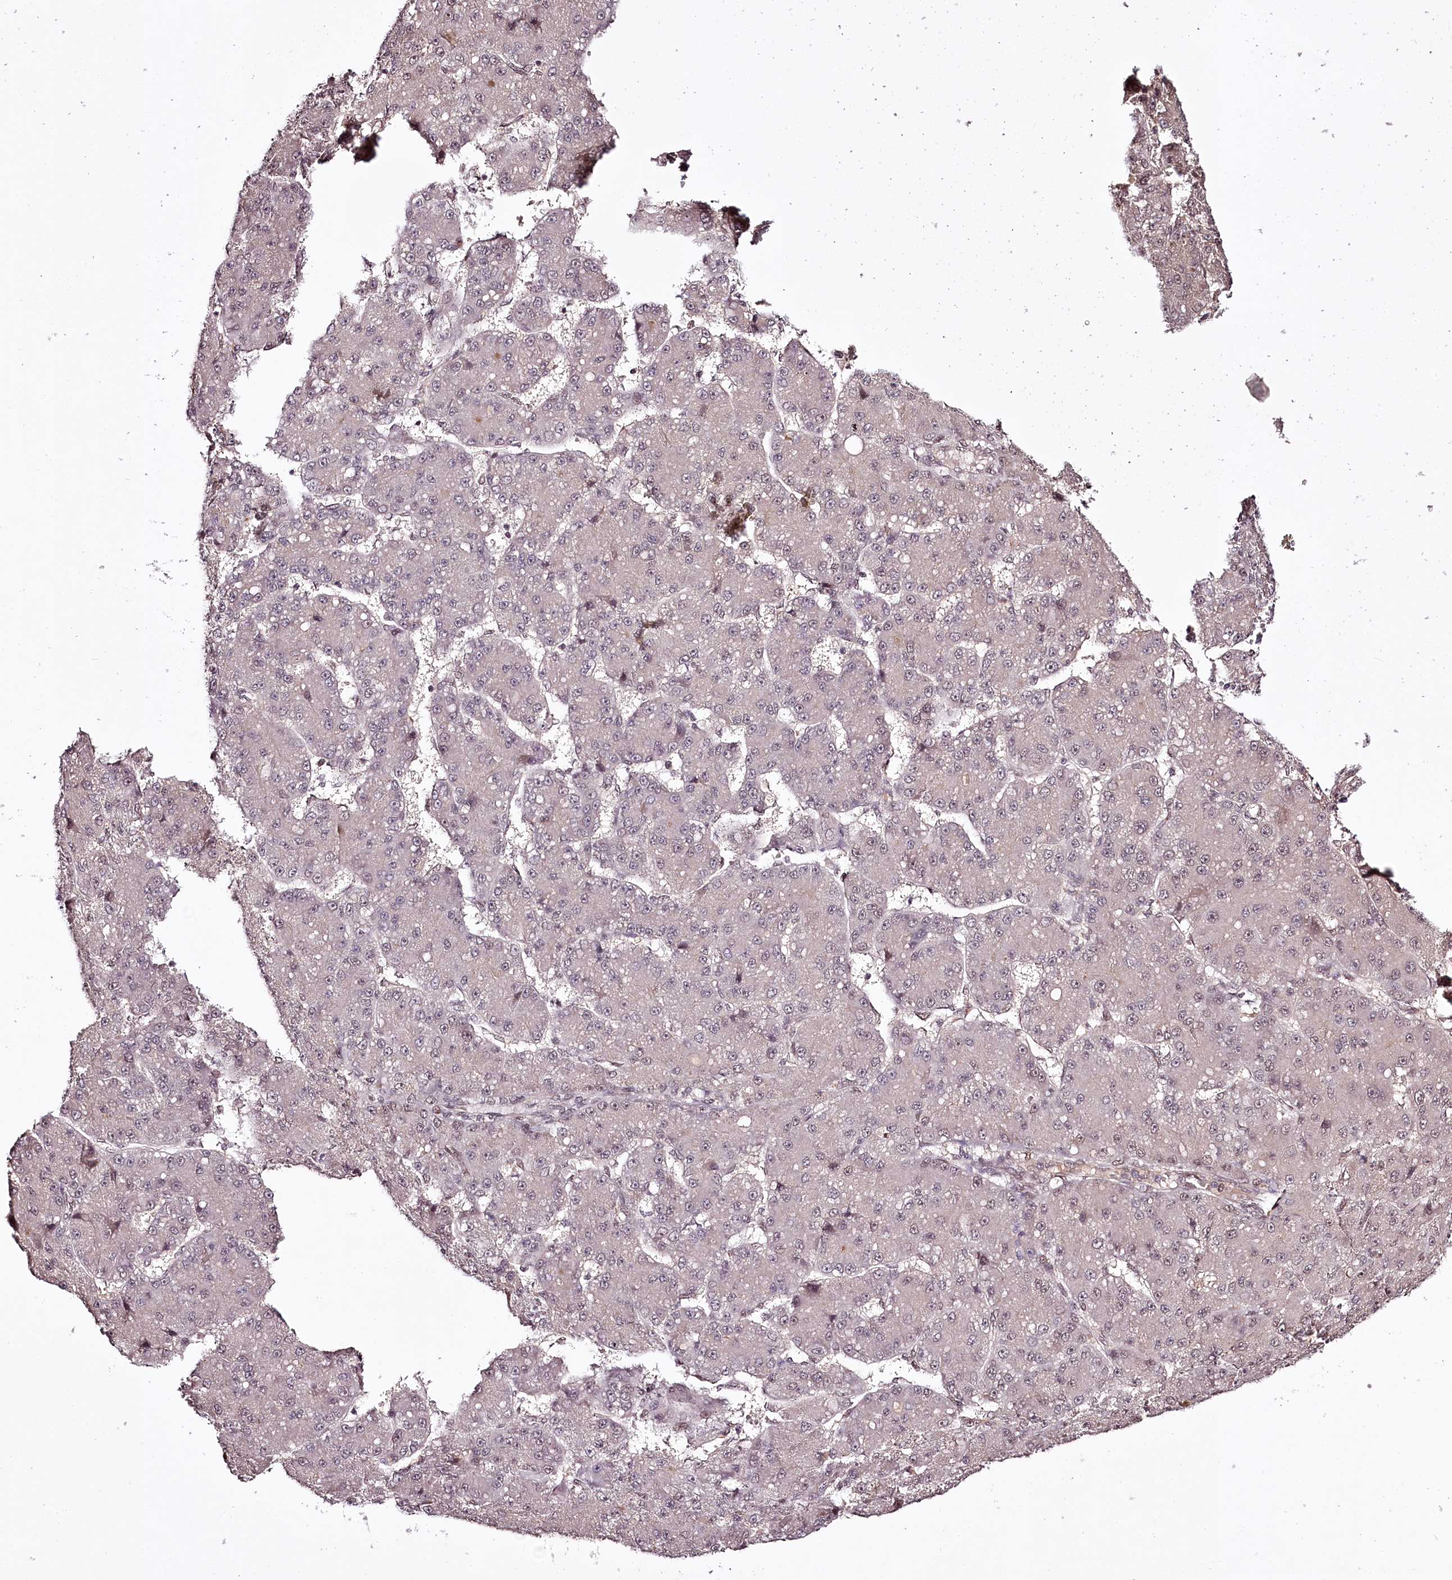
{"staining": {"intensity": "negative", "quantity": "none", "location": "none"}, "tissue": "liver cancer", "cell_type": "Tumor cells", "image_type": "cancer", "snomed": [{"axis": "morphology", "description": "Carcinoma, Hepatocellular, NOS"}, {"axis": "topography", "description": "Liver"}], "caption": "Tumor cells show no significant positivity in liver hepatocellular carcinoma. The staining was performed using DAB (3,3'-diaminobenzidine) to visualize the protein expression in brown, while the nuclei were stained in blue with hematoxylin (Magnification: 20x).", "gene": "TTC33", "patient": {"sex": "male", "age": 67}}